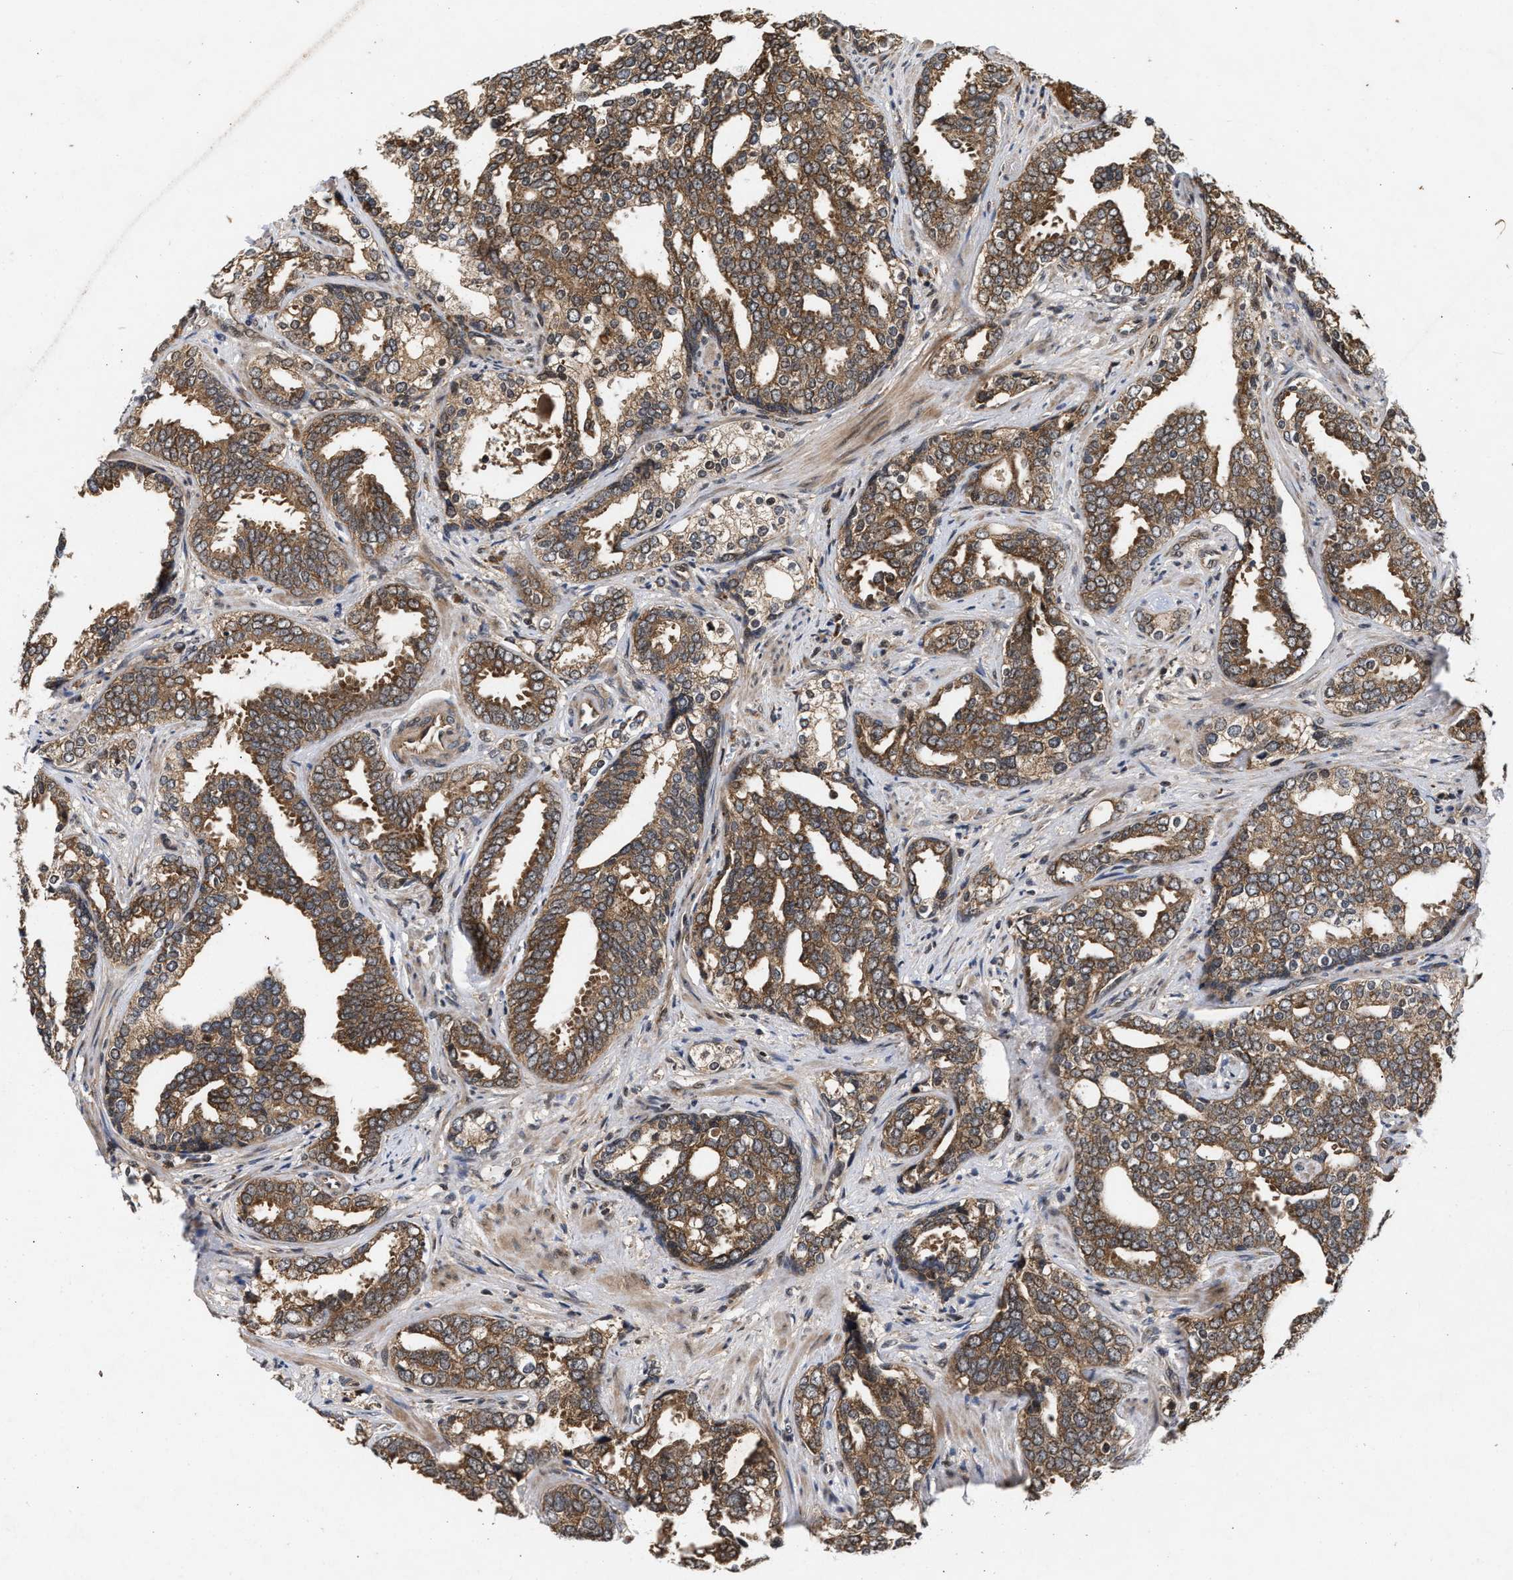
{"staining": {"intensity": "moderate", "quantity": ">75%", "location": "cytoplasmic/membranous"}, "tissue": "prostate cancer", "cell_type": "Tumor cells", "image_type": "cancer", "snomed": [{"axis": "morphology", "description": "Adenocarcinoma, High grade"}, {"axis": "topography", "description": "Prostate"}], "caption": "A photomicrograph of prostate adenocarcinoma (high-grade) stained for a protein demonstrates moderate cytoplasmic/membranous brown staining in tumor cells.", "gene": "CFLAR", "patient": {"sex": "male", "age": 67}}